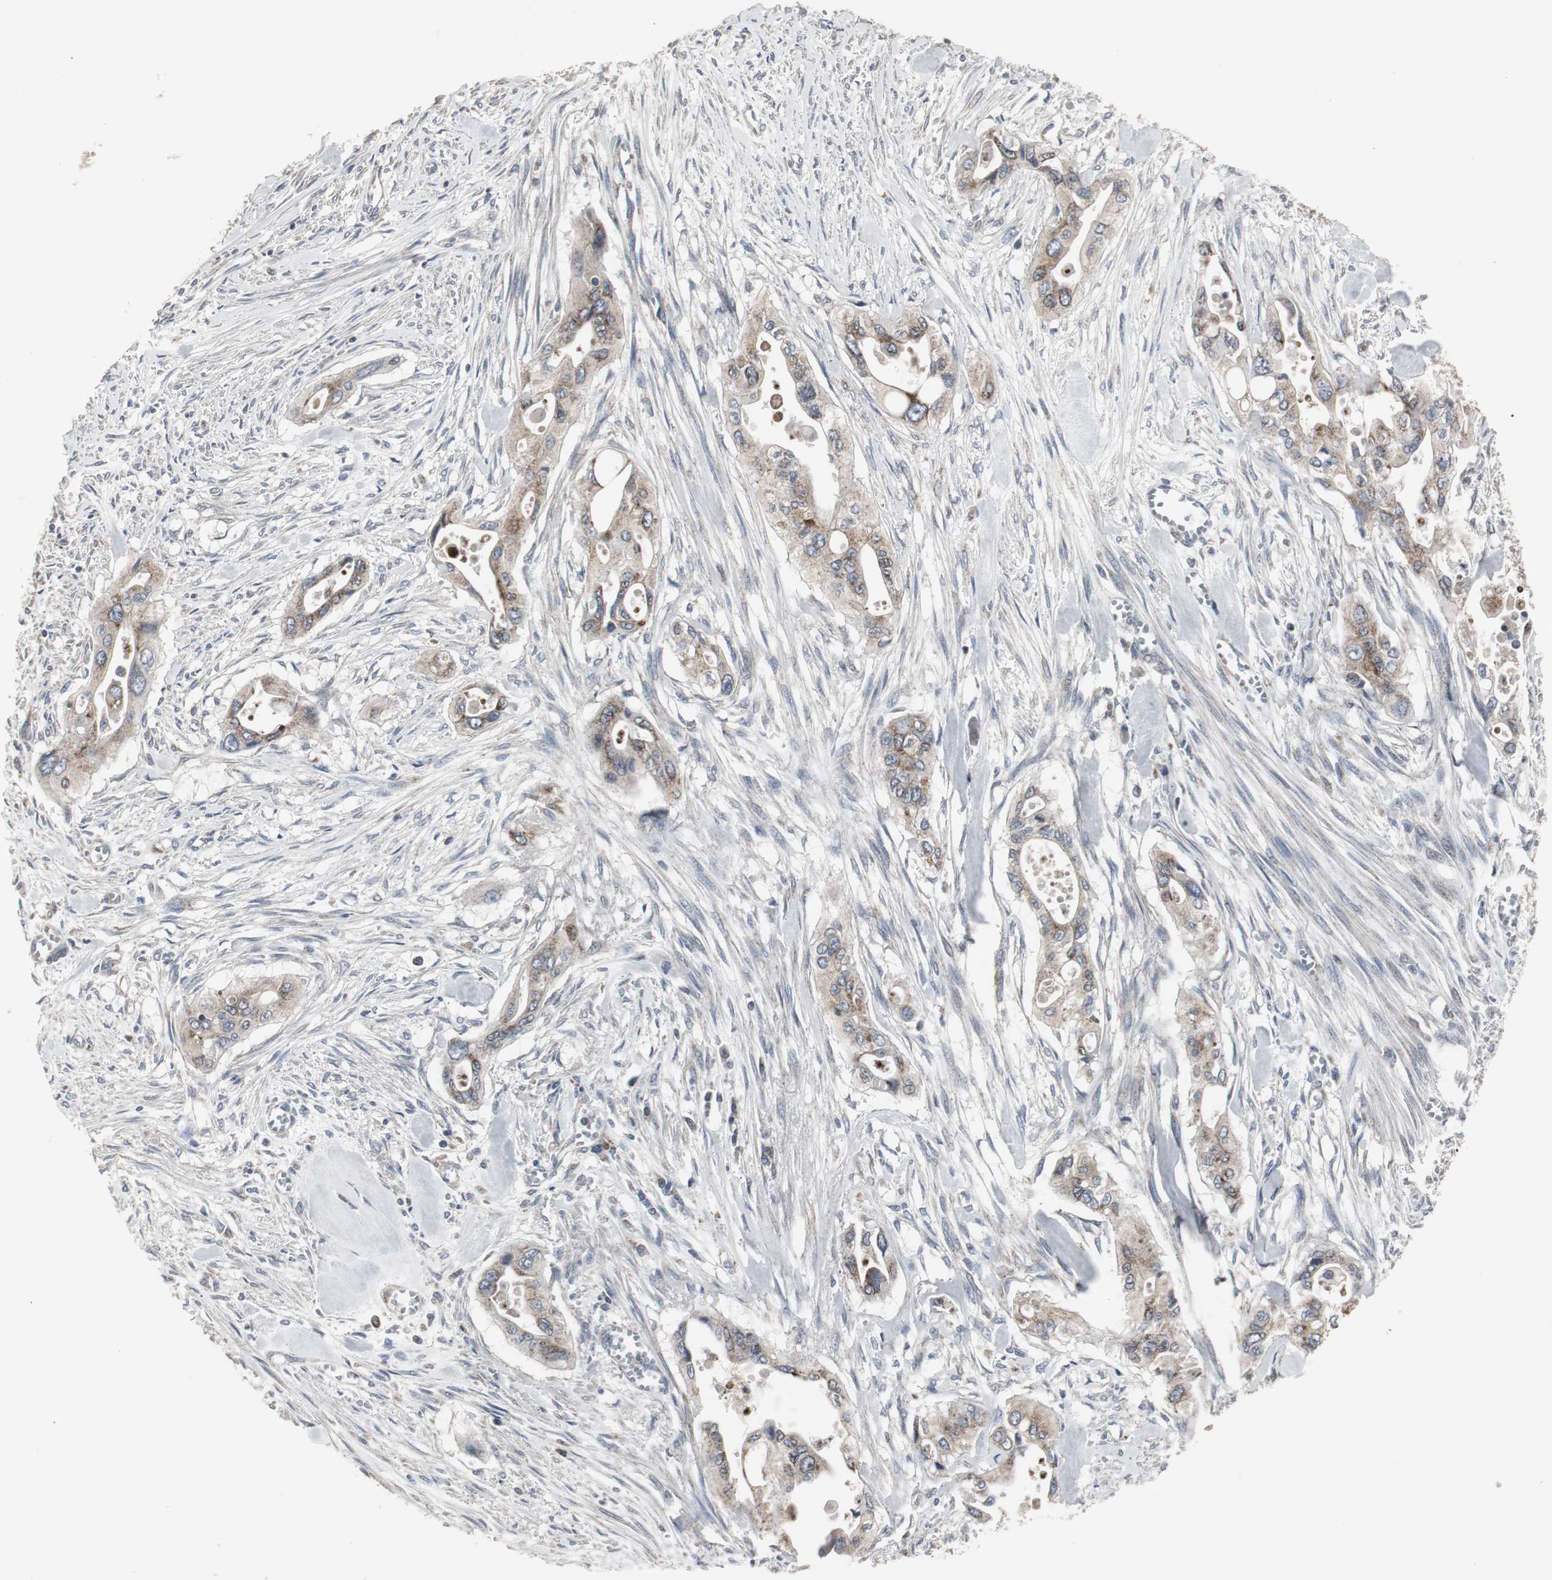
{"staining": {"intensity": "weak", "quantity": ">75%", "location": "cytoplasmic/membranous"}, "tissue": "pancreatic cancer", "cell_type": "Tumor cells", "image_type": "cancer", "snomed": [{"axis": "morphology", "description": "Adenocarcinoma, NOS"}, {"axis": "topography", "description": "Pancreas"}], "caption": "The micrograph exhibits staining of adenocarcinoma (pancreatic), revealing weak cytoplasmic/membranous protein positivity (brown color) within tumor cells. Using DAB (brown) and hematoxylin (blue) stains, captured at high magnification using brightfield microscopy.", "gene": "ACAA1", "patient": {"sex": "male", "age": 77}}